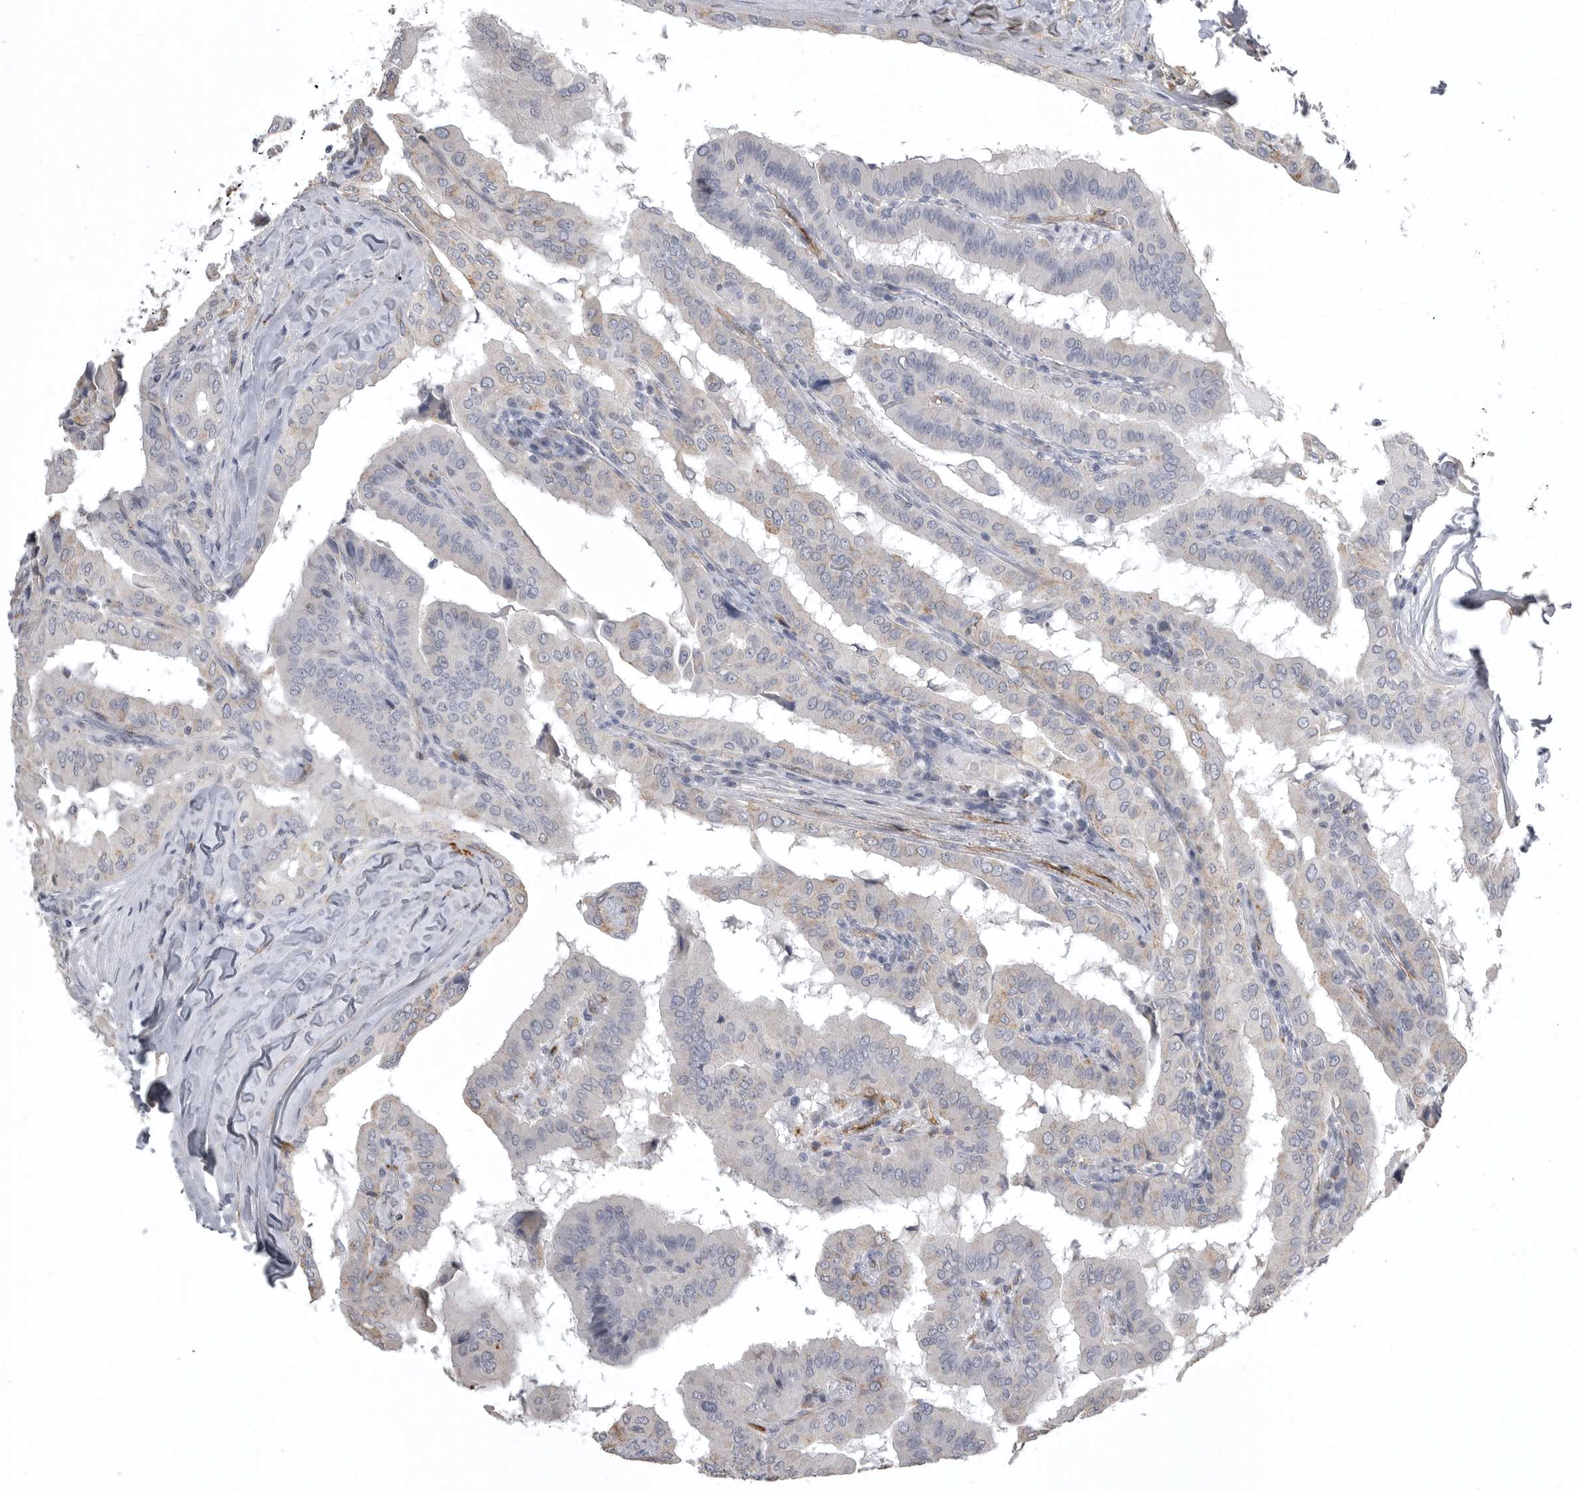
{"staining": {"intensity": "negative", "quantity": "none", "location": "none"}, "tissue": "thyroid cancer", "cell_type": "Tumor cells", "image_type": "cancer", "snomed": [{"axis": "morphology", "description": "Papillary adenocarcinoma, NOS"}, {"axis": "topography", "description": "Thyroid gland"}], "caption": "This image is of thyroid papillary adenocarcinoma stained with immunohistochemistry to label a protein in brown with the nuclei are counter-stained blue. There is no positivity in tumor cells.", "gene": "AOC3", "patient": {"sex": "male", "age": 33}}